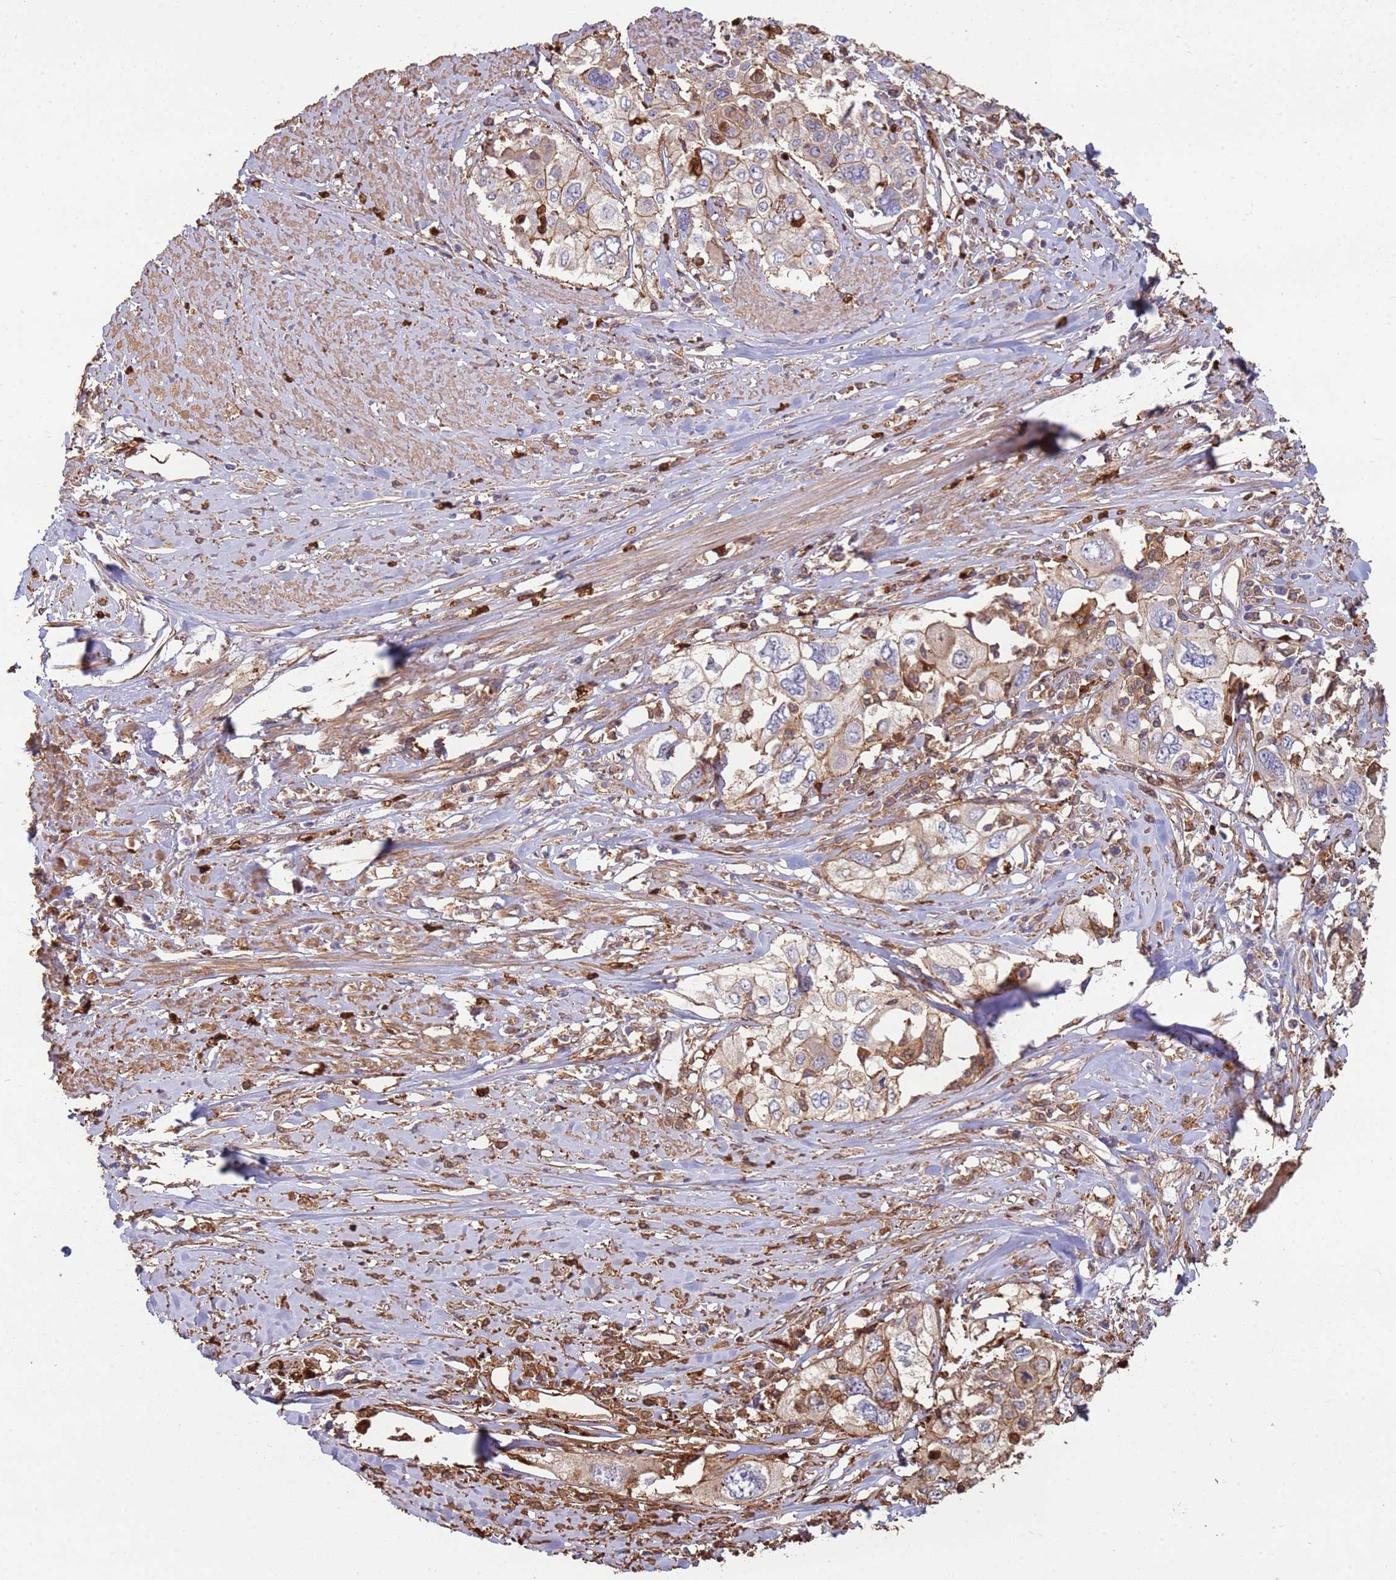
{"staining": {"intensity": "weak", "quantity": "25%-75%", "location": "cytoplasmic/membranous"}, "tissue": "cervical cancer", "cell_type": "Tumor cells", "image_type": "cancer", "snomed": [{"axis": "morphology", "description": "Squamous cell carcinoma, NOS"}, {"axis": "topography", "description": "Cervix"}], "caption": "This photomicrograph exhibits immunohistochemistry staining of human cervical squamous cell carcinoma, with low weak cytoplasmic/membranous staining in about 25%-75% of tumor cells.", "gene": "NDUFAF4", "patient": {"sex": "female", "age": 31}}